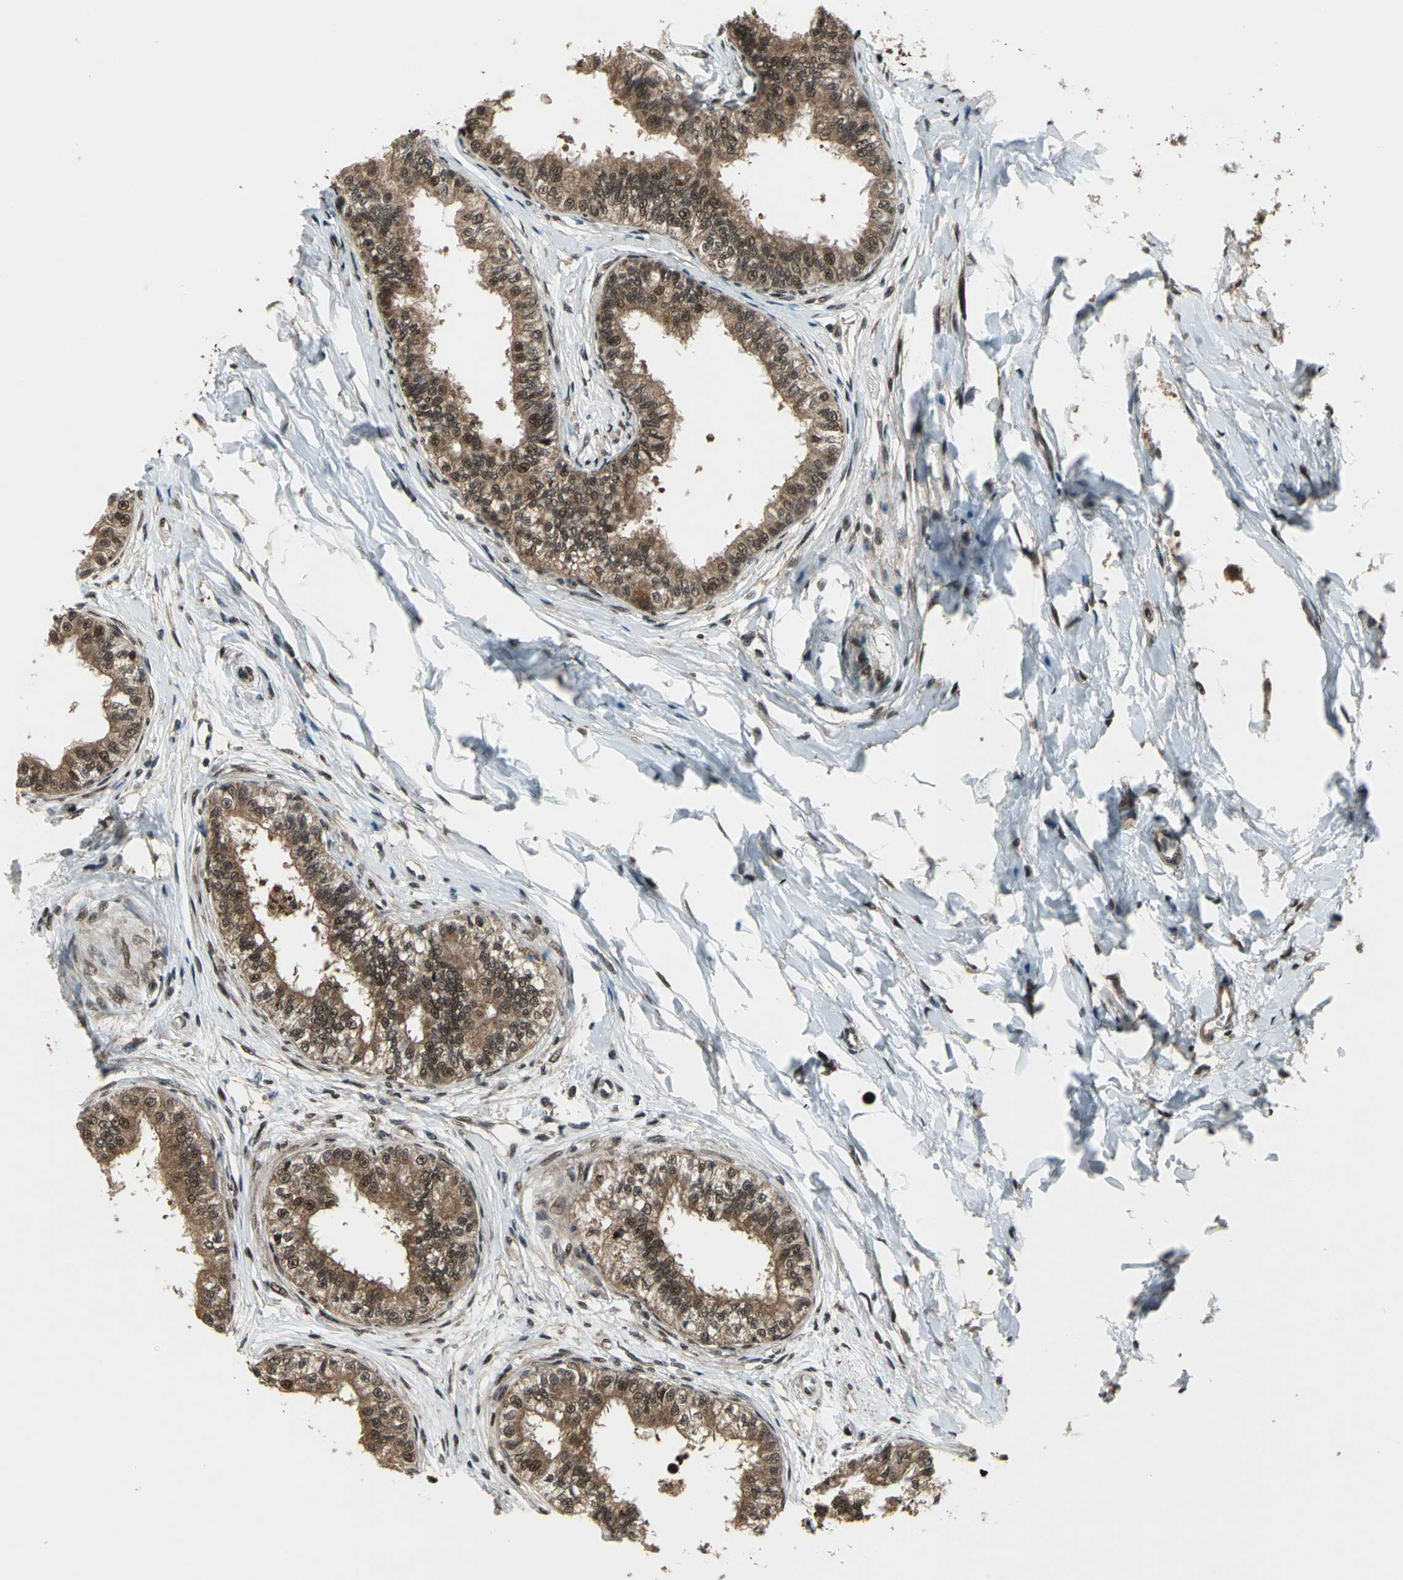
{"staining": {"intensity": "moderate", "quantity": ">75%", "location": "cytoplasmic/membranous,nuclear"}, "tissue": "epididymis", "cell_type": "Glandular cells", "image_type": "normal", "snomed": [{"axis": "morphology", "description": "Normal tissue, NOS"}, {"axis": "morphology", "description": "Adenocarcinoma, metastatic, NOS"}, {"axis": "topography", "description": "Testis"}, {"axis": "topography", "description": "Epididymis"}], "caption": "Unremarkable epididymis was stained to show a protein in brown. There is medium levels of moderate cytoplasmic/membranous,nuclear positivity in approximately >75% of glandular cells.", "gene": "COPS5", "patient": {"sex": "male", "age": 26}}